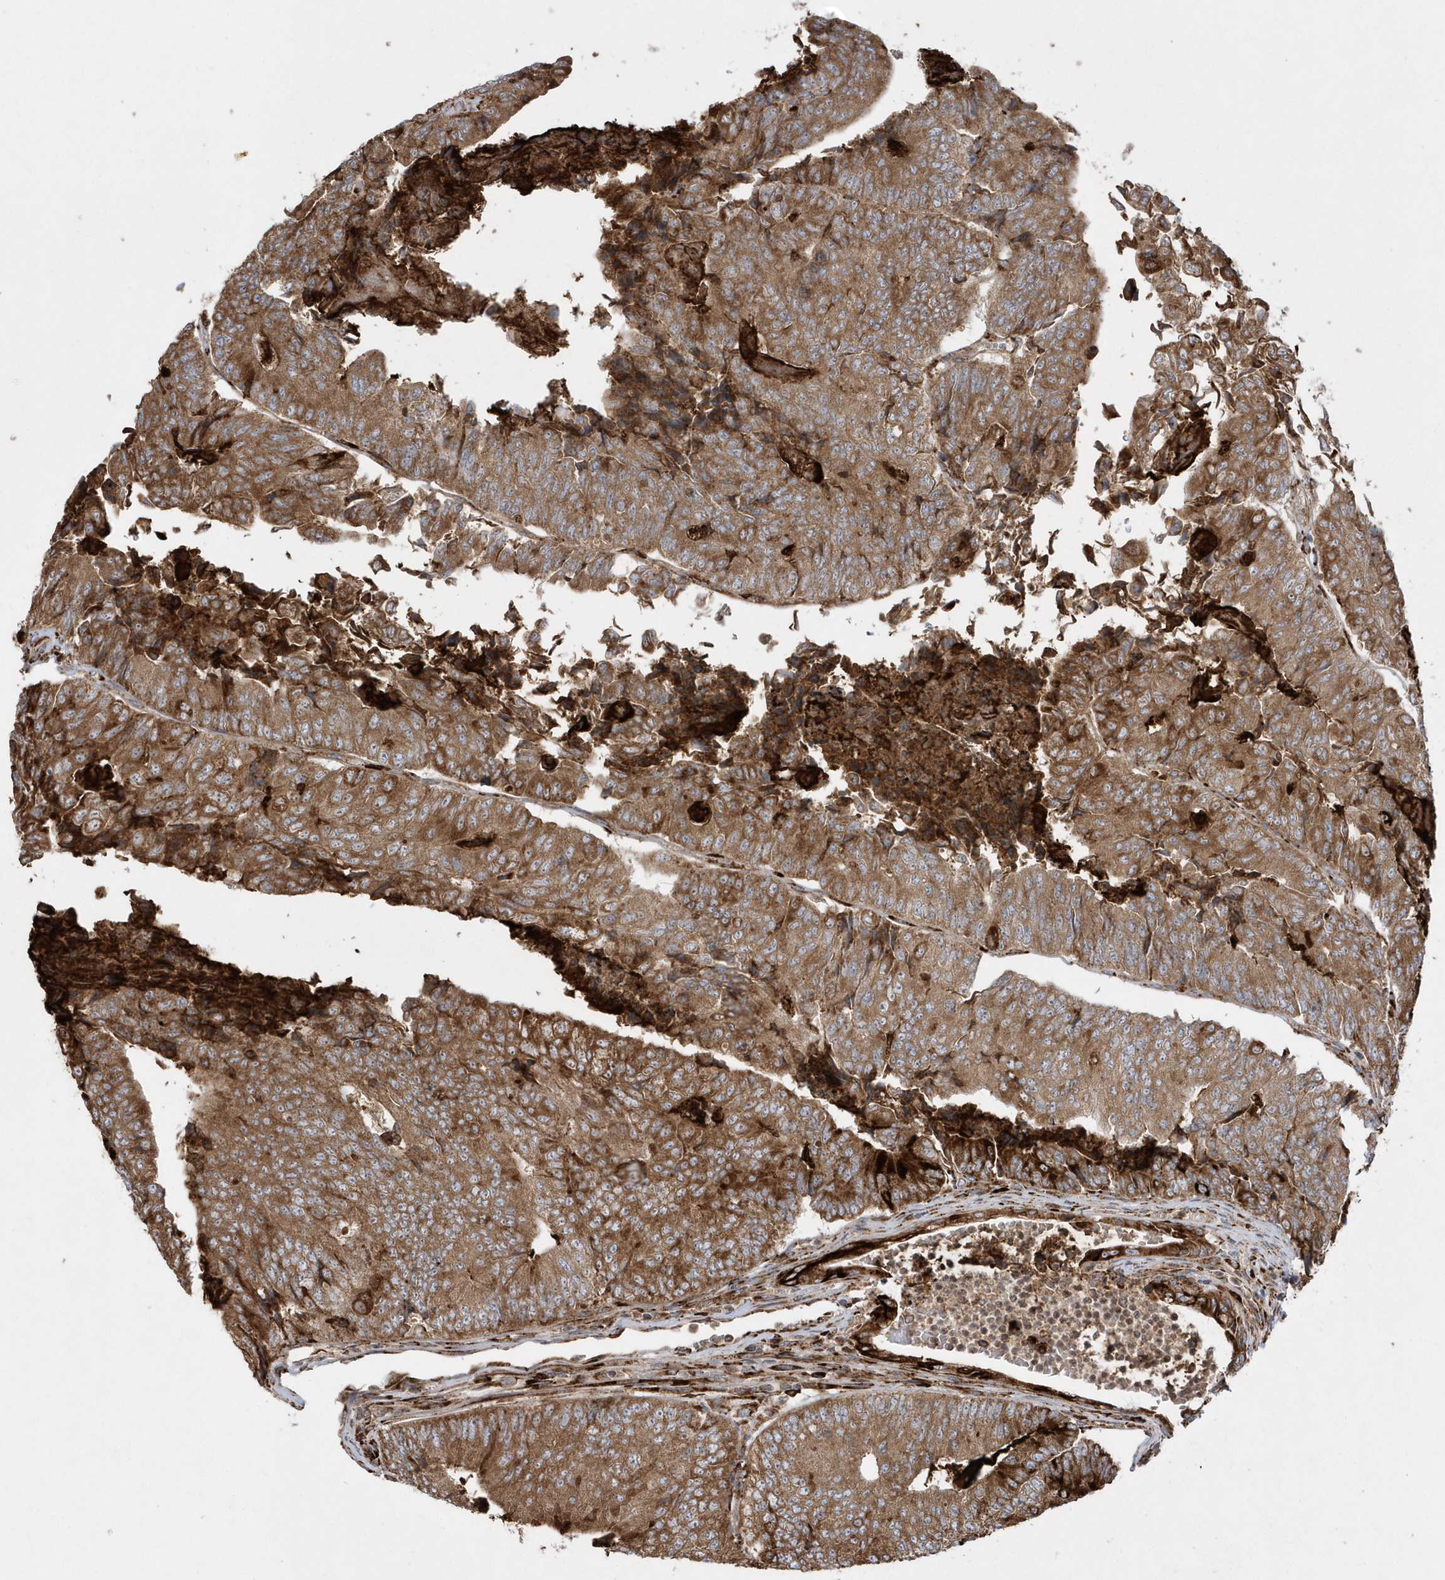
{"staining": {"intensity": "strong", "quantity": ">75%", "location": "cytoplasmic/membranous"}, "tissue": "colorectal cancer", "cell_type": "Tumor cells", "image_type": "cancer", "snomed": [{"axis": "morphology", "description": "Adenocarcinoma, NOS"}, {"axis": "topography", "description": "Colon"}], "caption": "Immunohistochemistry staining of colorectal adenocarcinoma, which displays high levels of strong cytoplasmic/membranous expression in approximately >75% of tumor cells indicating strong cytoplasmic/membranous protein staining. The staining was performed using DAB (brown) for protein detection and nuclei were counterstained in hematoxylin (blue).", "gene": "SH3BP2", "patient": {"sex": "female", "age": 67}}